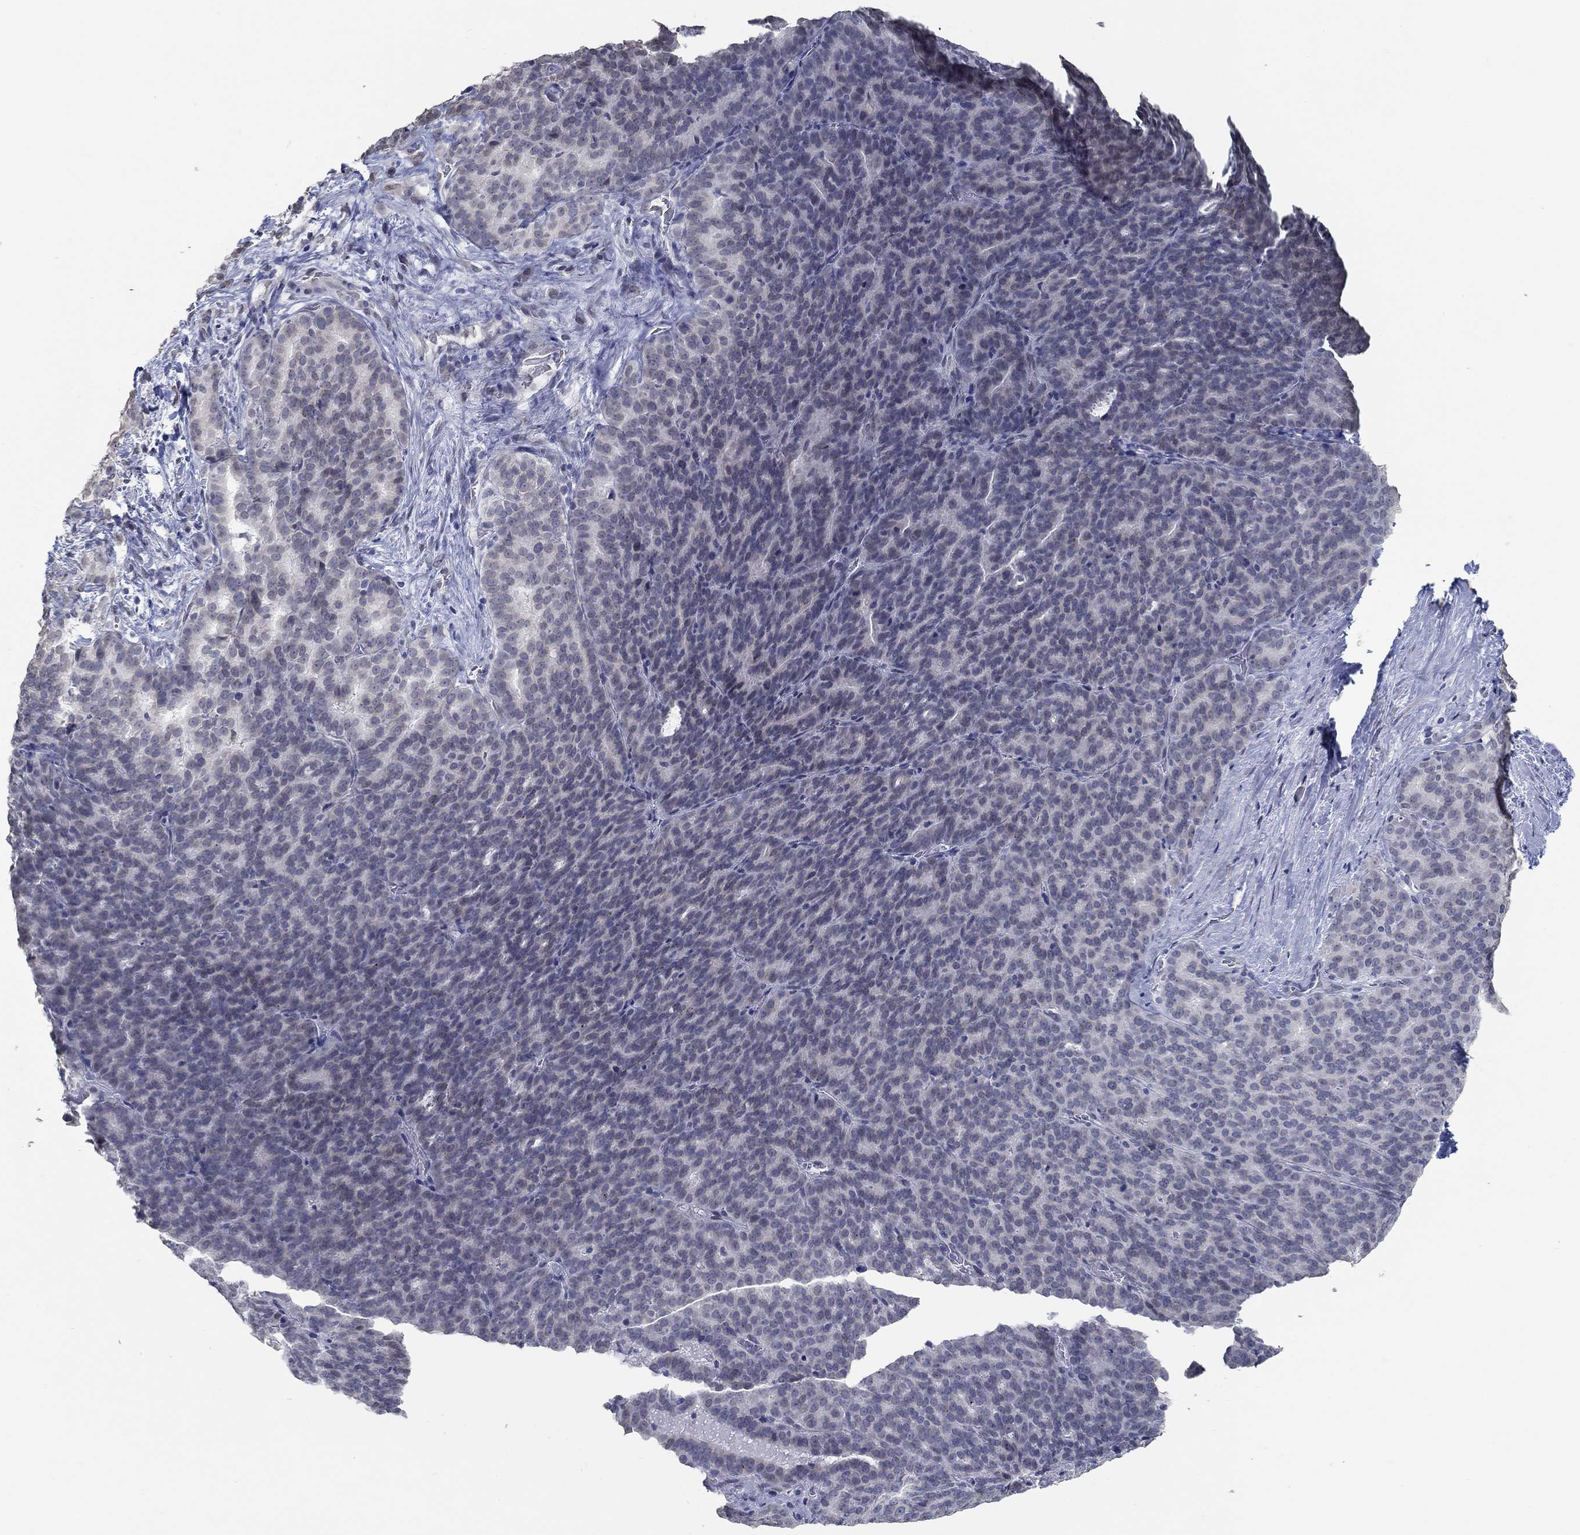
{"staining": {"intensity": "negative", "quantity": "none", "location": "none"}, "tissue": "liver cancer", "cell_type": "Tumor cells", "image_type": "cancer", "snomed": [{"axis": "morphology", "description": "Cholangiocarcinoma"}, {"axis": "topography", "description": "Liver"}], "caption": "DAB (3,3'-diaminobenzidine) immunohistochemical staining of liver cholangiocarcinoma reveals no significant expression in tumor cells.", "gene": "NUP155", "patient": {"sex": "female", "age": 47}}